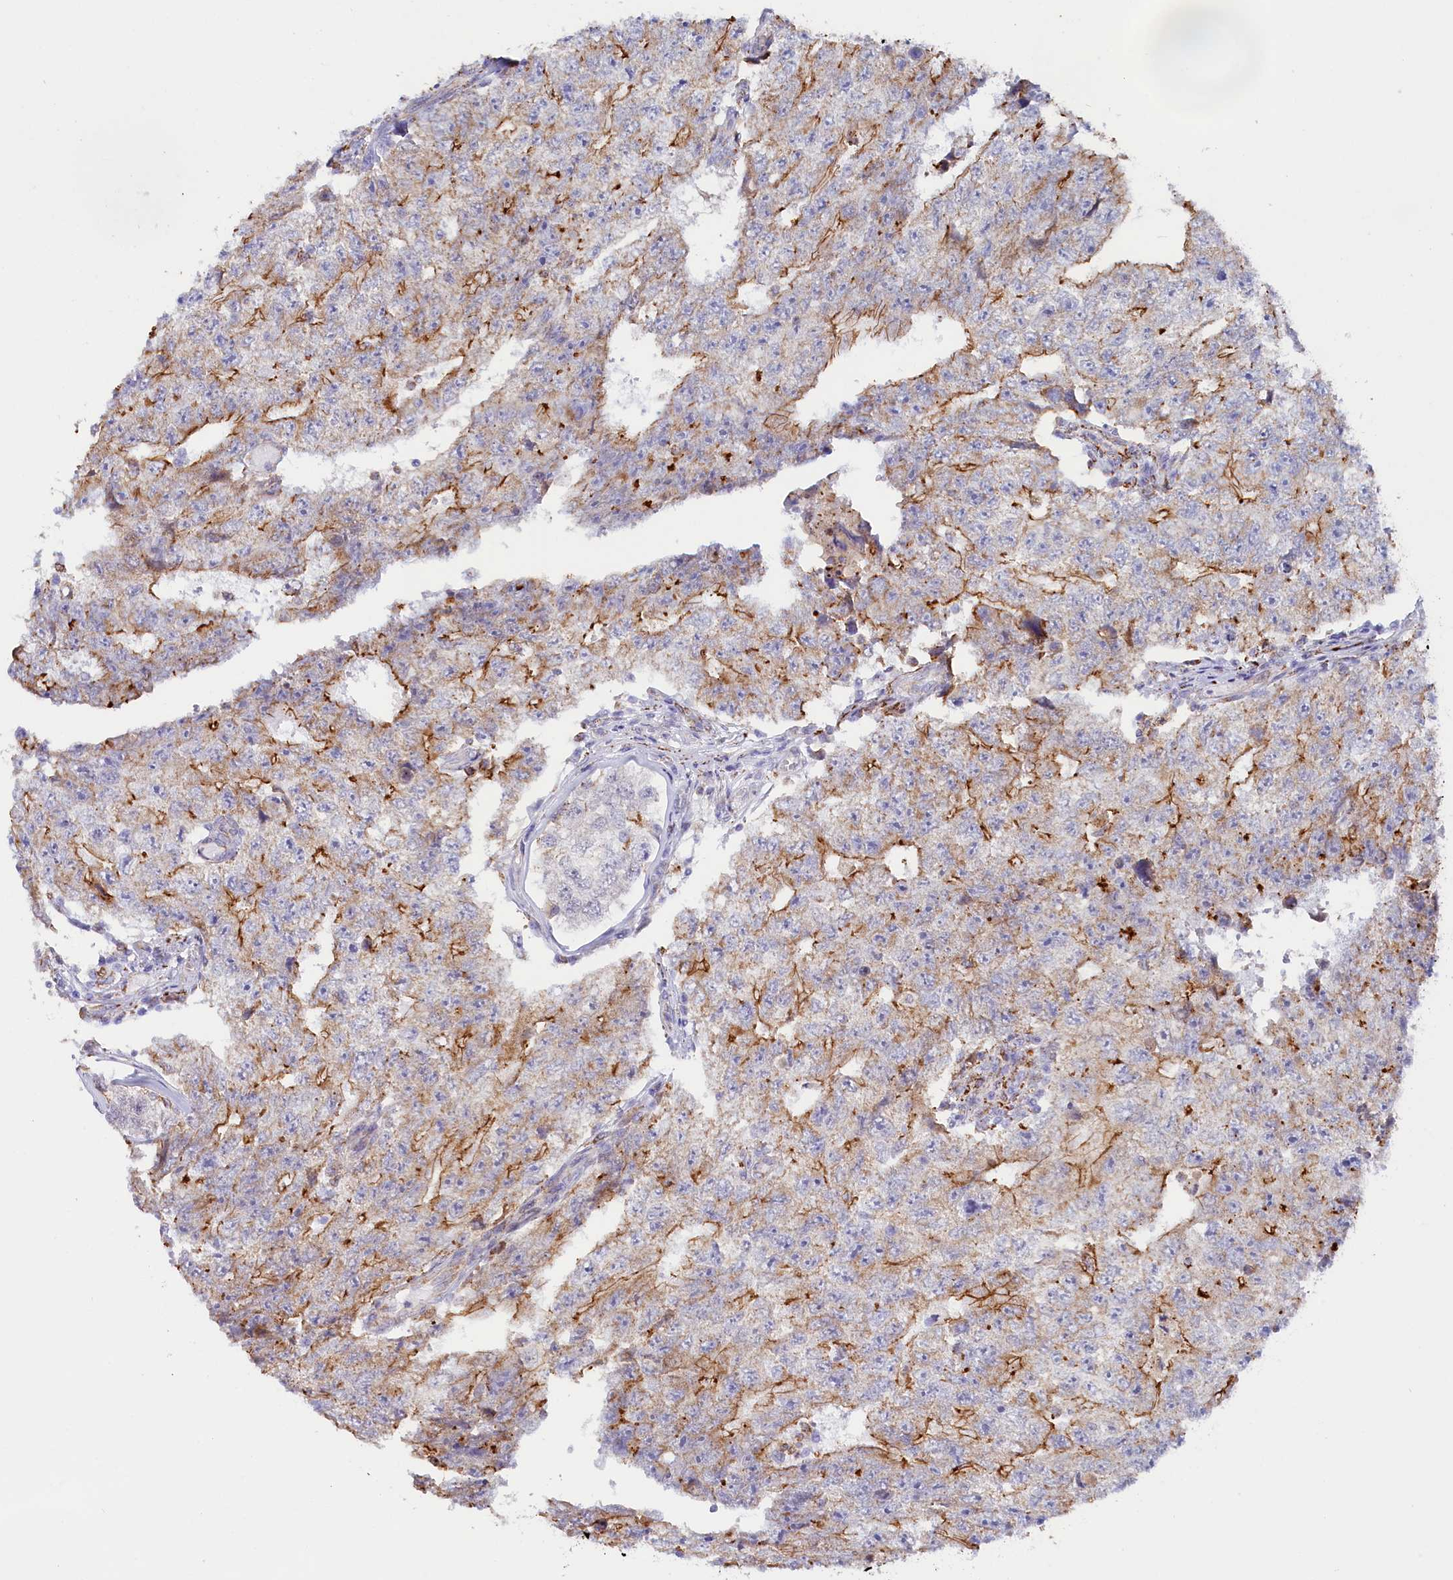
{"staining": {"intensity": "moderate", "quantity": "25%-75%", "location": "cytoplasmic/membranous"}, "tissue": "testis cancer", "cell_type": "Tumor cells", "image_type": "cancer", "snomed": [{"axis": "morphology", "description": "Carcinoma, Embryonal, NOS"}, {"axis": "topography", "description": "Testis"}], "caption": "Protein expression analysis of human testis cancer reveals moderate cytoplasmic/membranous expression in approximately 25%-75% of tumor cells.", "gene": "AKTIP", "patient": {"sex": "male", "age": 17}}